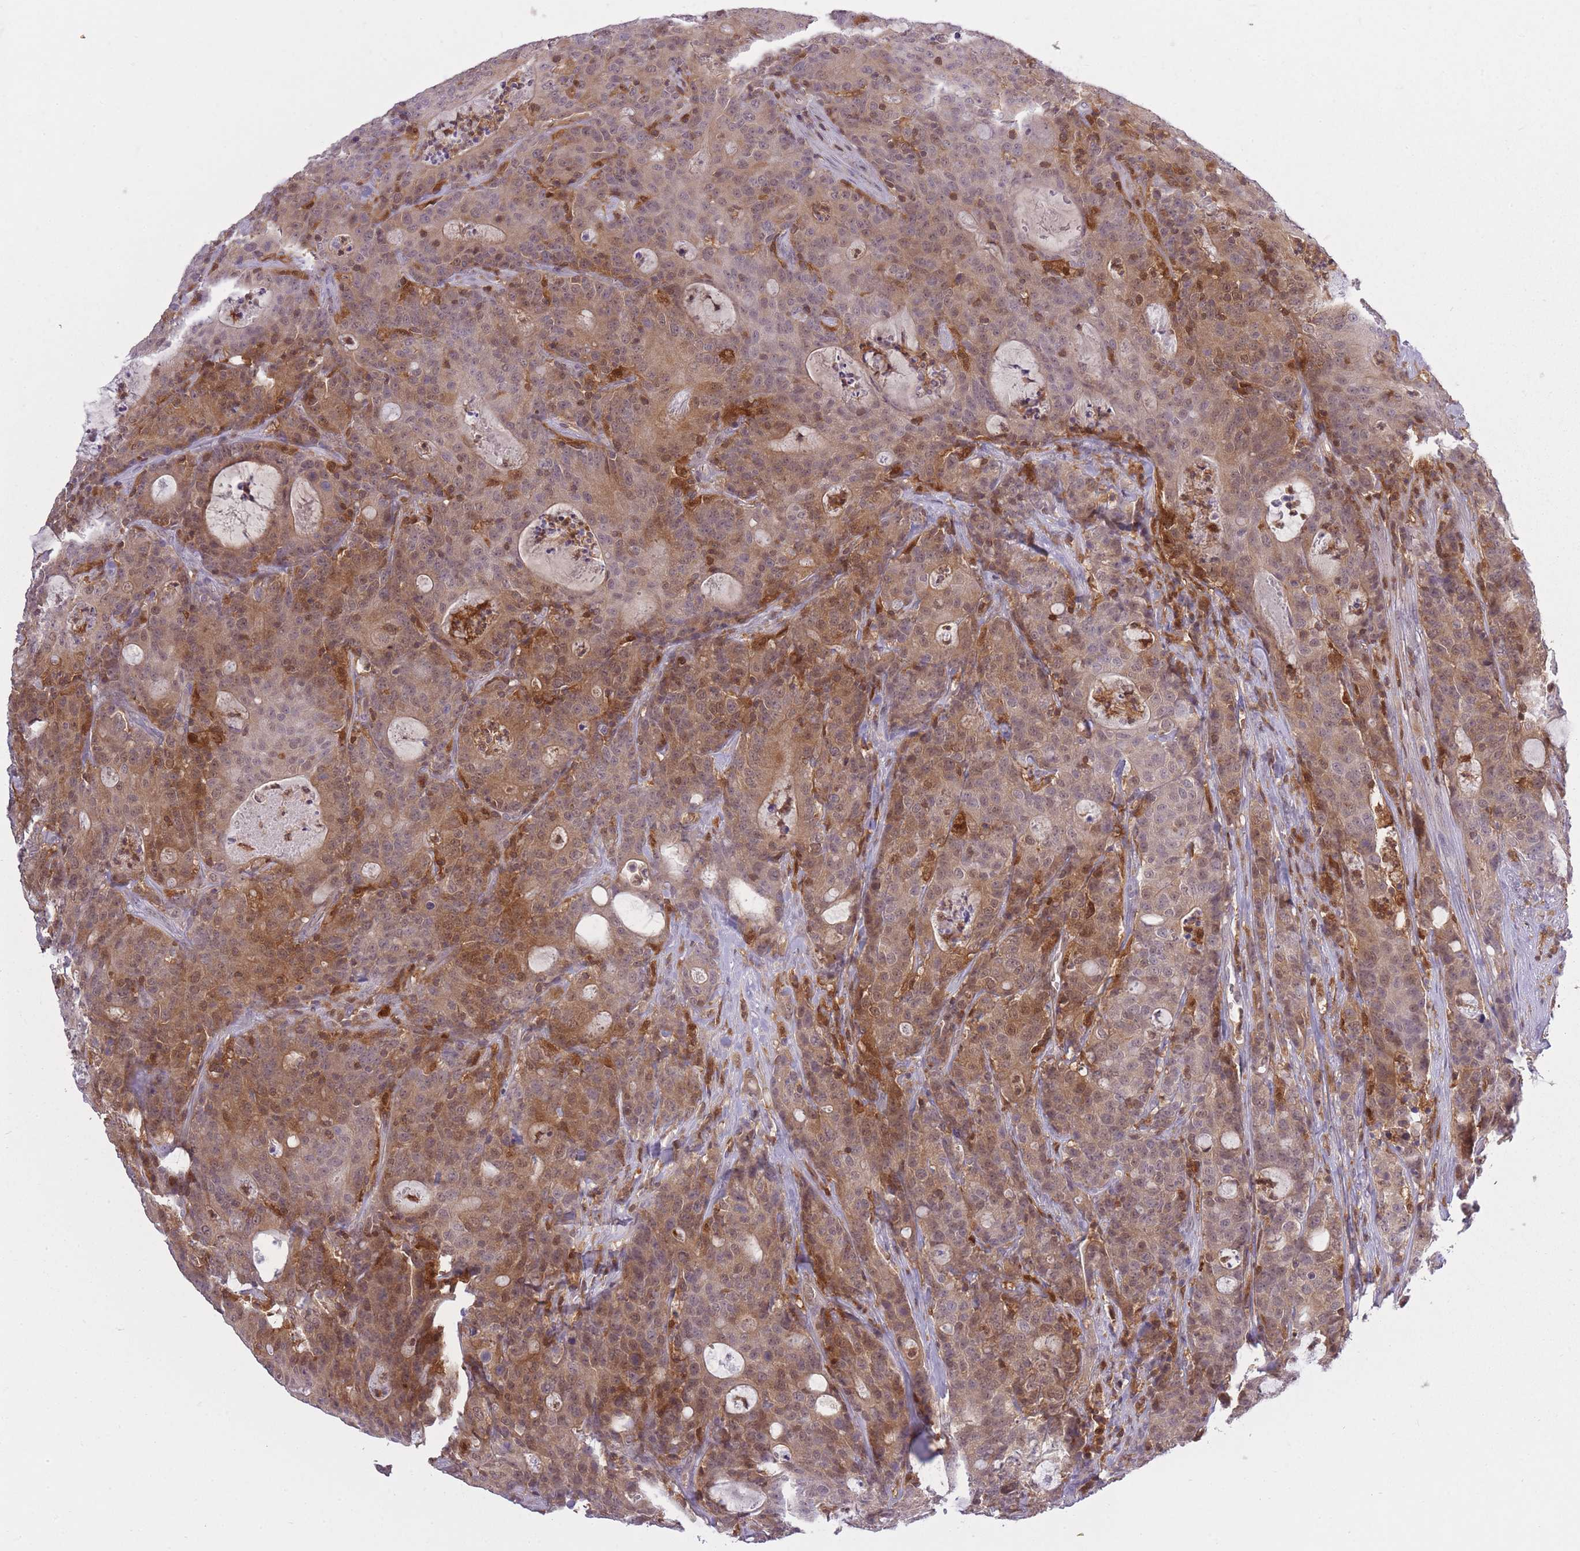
{"staining": {"intensity": "moderate", "quantity": ">75%", "location": "cytoplasmic/membranous,nuclear"}, "tissue": "colorectal cancer", "cell_type": "Tumor cells", "image_type": "cancer", "snomed": [{"axis": "morphology", "description": "Adenocarcinoma, NOS"}, {"axis": "topography", "description": "Colon"}], "caption": "Human colorectal cancer (adenocarcinoma) stained with a brown dye shows moderate cytoplasmic/membranous and nuclear positive expression in about >75% of tumor cells.", "gene": "CXorf38", "patient": {"sex": "male", "age": 83}}